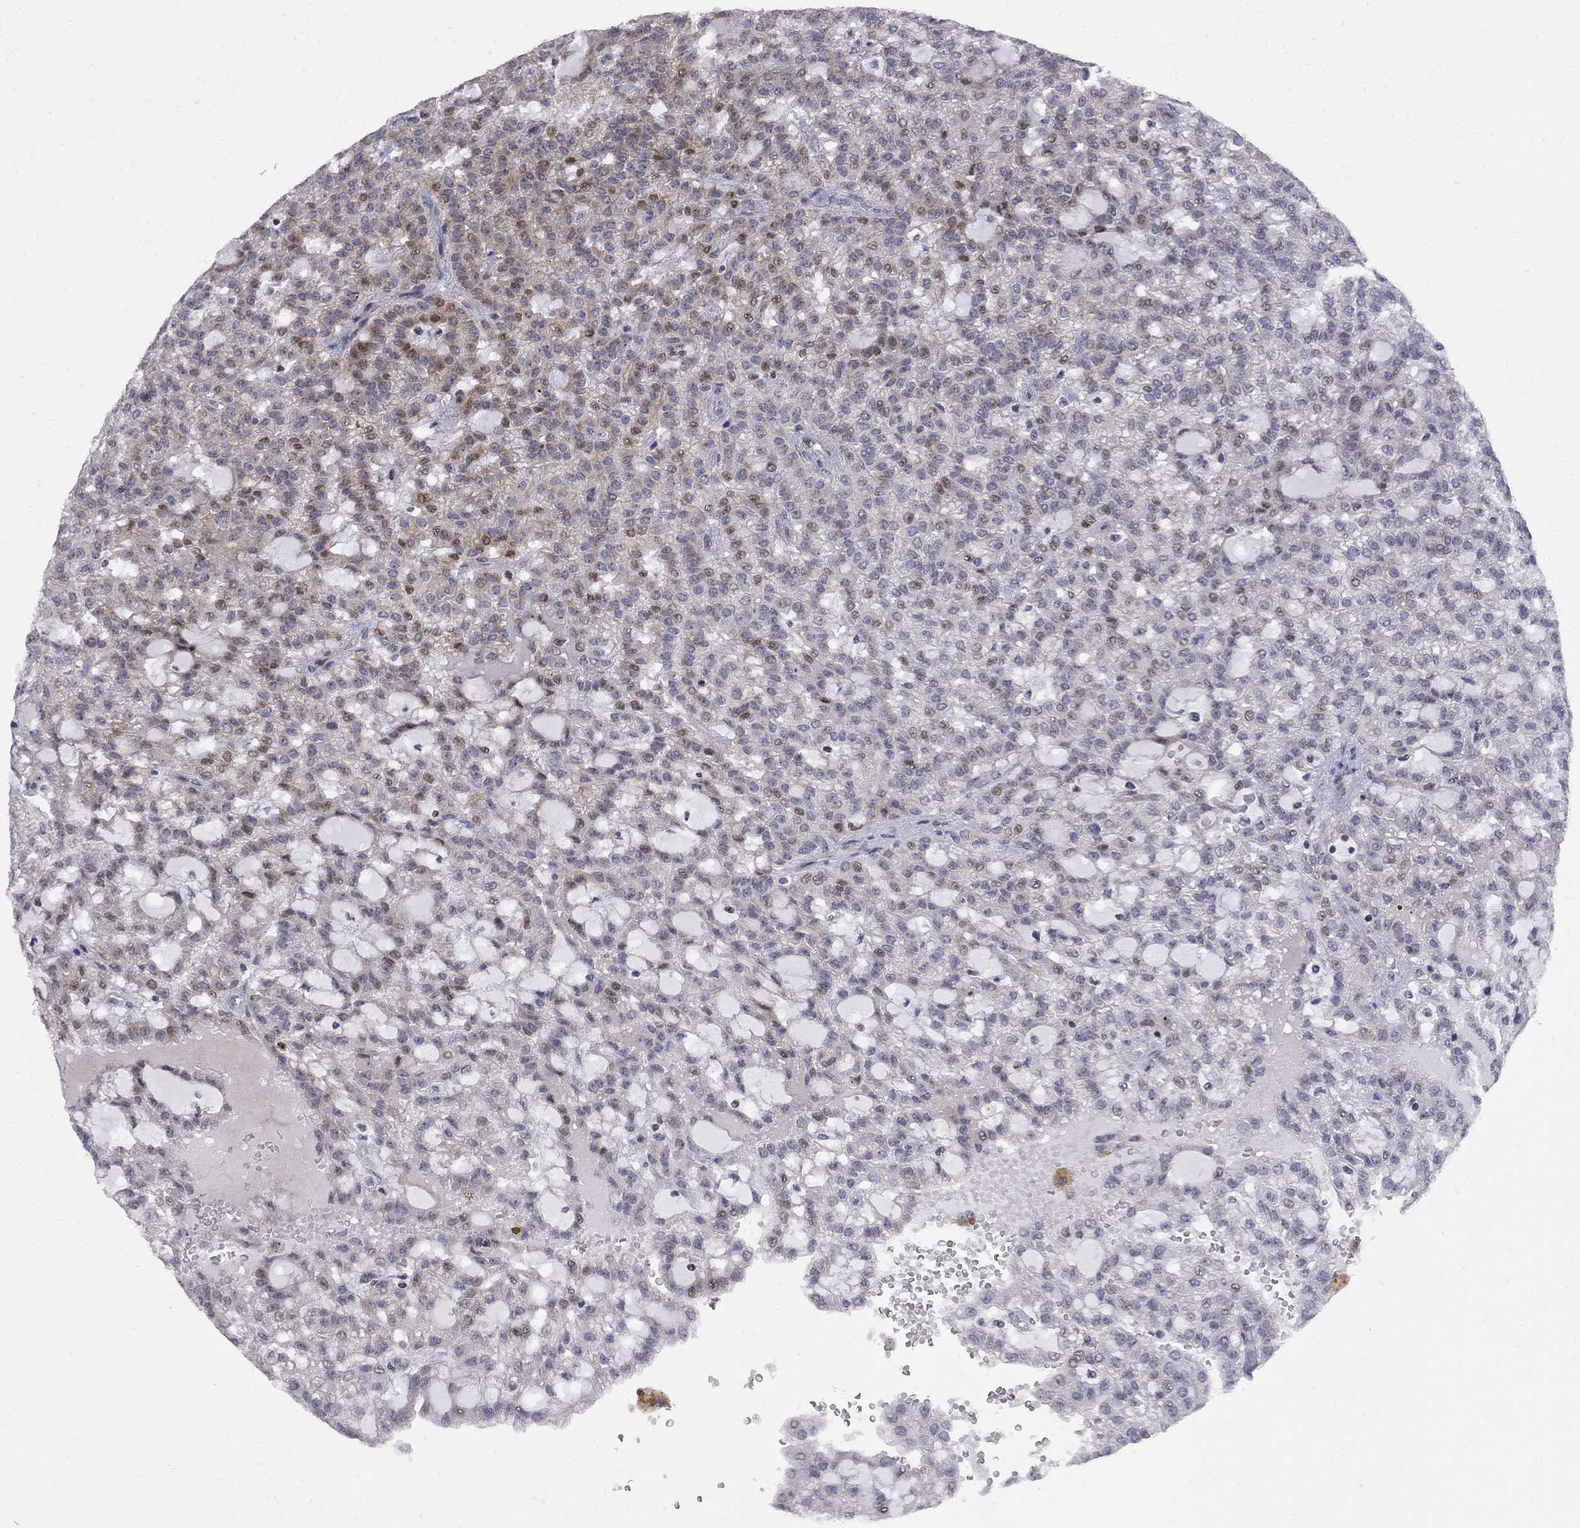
{"staining": {"intensity": "weak", "quantity": "<25%", "location": "nuclear"}, "tissue": "renal cancer", "cell_type": "Tumor cells", "image_type": "cancer", "snomed": [{"axis": "morphology", "description": "Adenocarcinoma, NOS"}, {"axis": "topography", "description": "Kidney"}], "caption": "A histopathology image of human renal cancer (adenocarcinoma) is negative for staining in tumor cells.", "gene": "DHX33", "patient": {"sex": "male", "age": 63}}